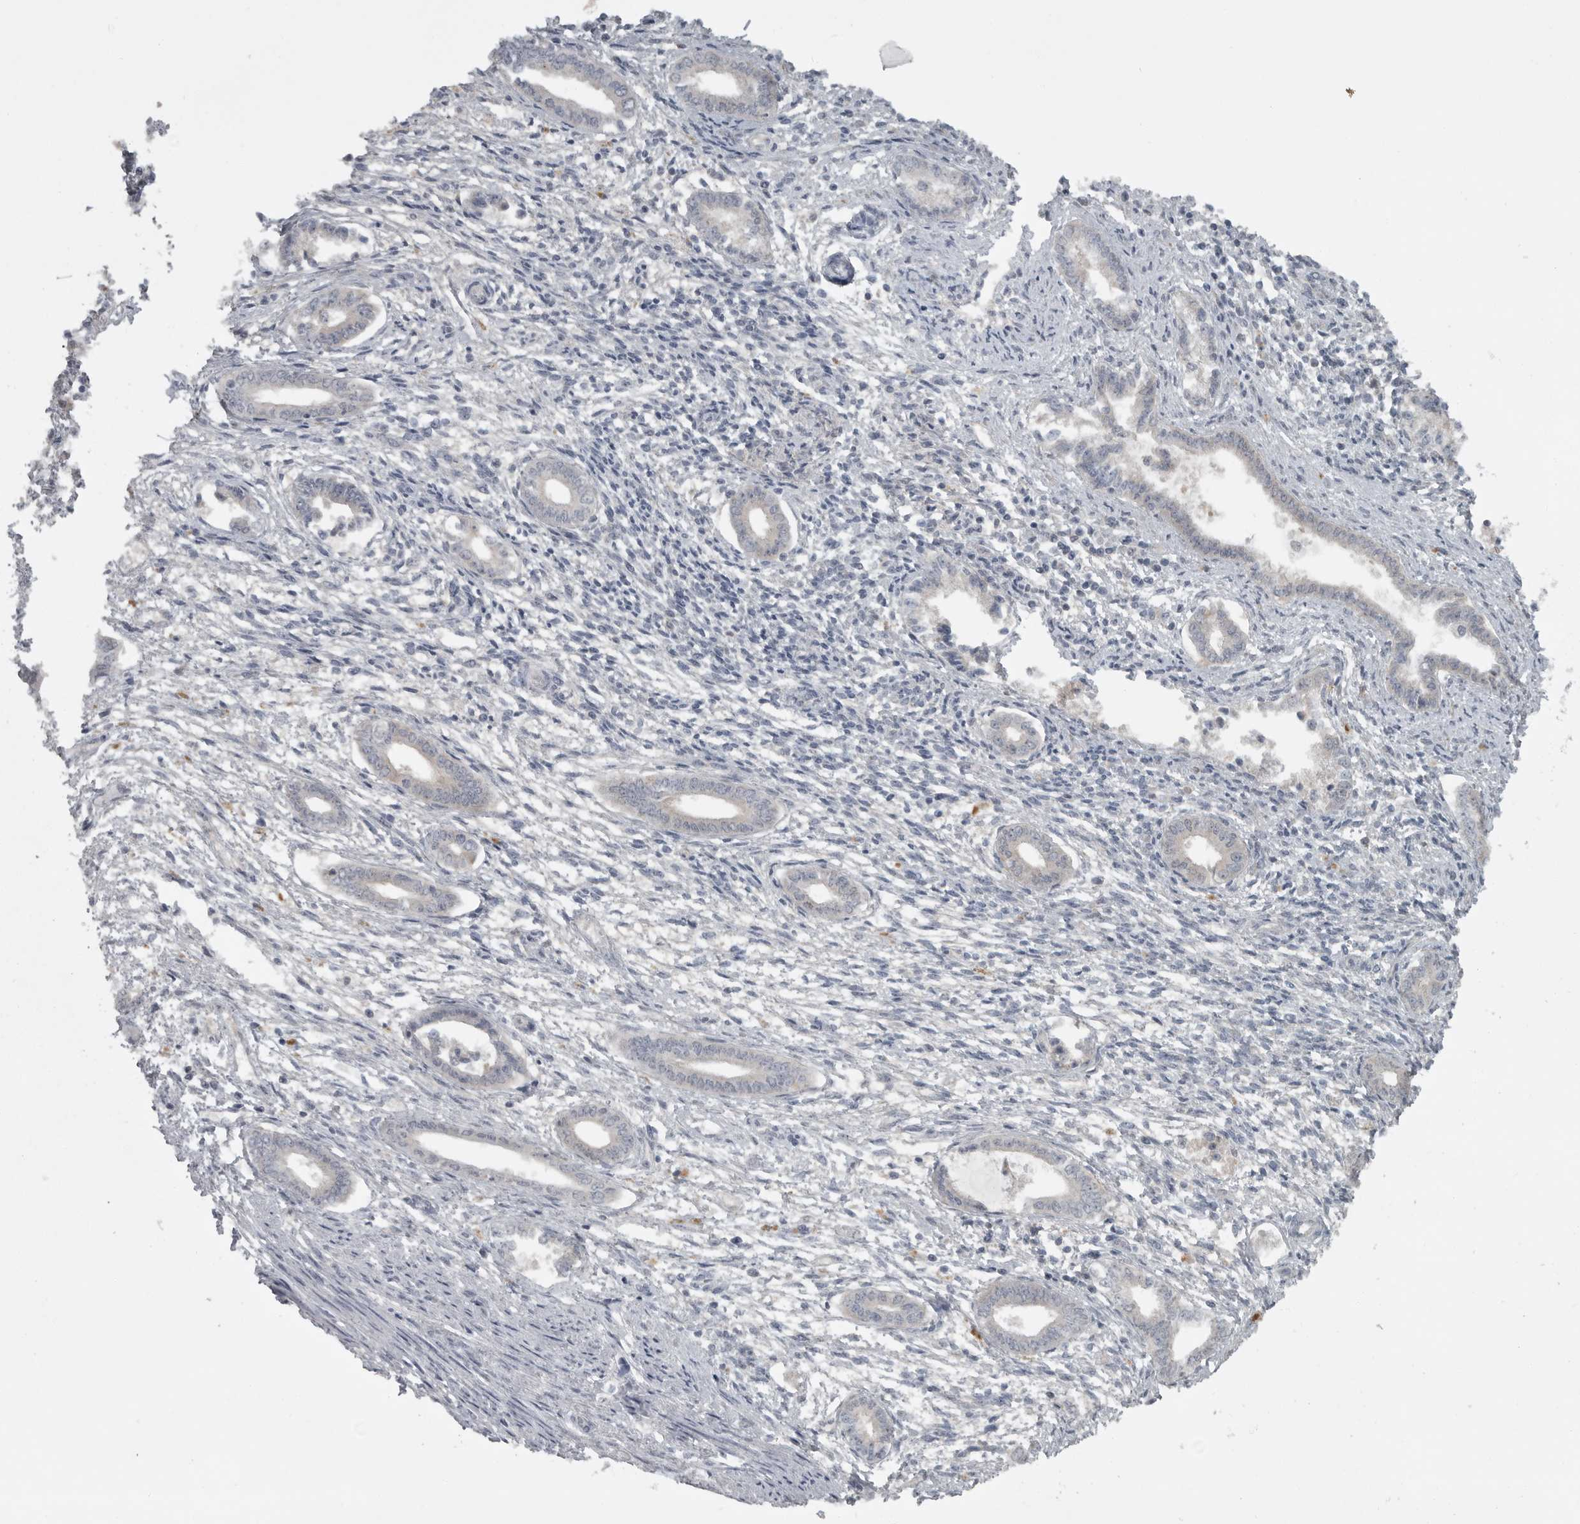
{"staining": {"intensity": "negative", "quantity": "none", "location": "none"}, "tissue": "endometrium", "cell_type": "Cells in endometrial stroma", "image_type": "normal", "snomed": [{"axis": "morphology", "description": "Normal tissue, NOS"}, {"axis": "topography", "description": "Endometrium"}], "caption": "Cells in endometrial stroma show no significant protein expression in unremarkable endometrium. (Stains: DAB immunohistochemistry (IHC) with hematoxylin counter stain, Microscopy: brightfield microscopy at high magnification).", "gene": "PHF13", "patient": {"sex": "female", "age": 56}}